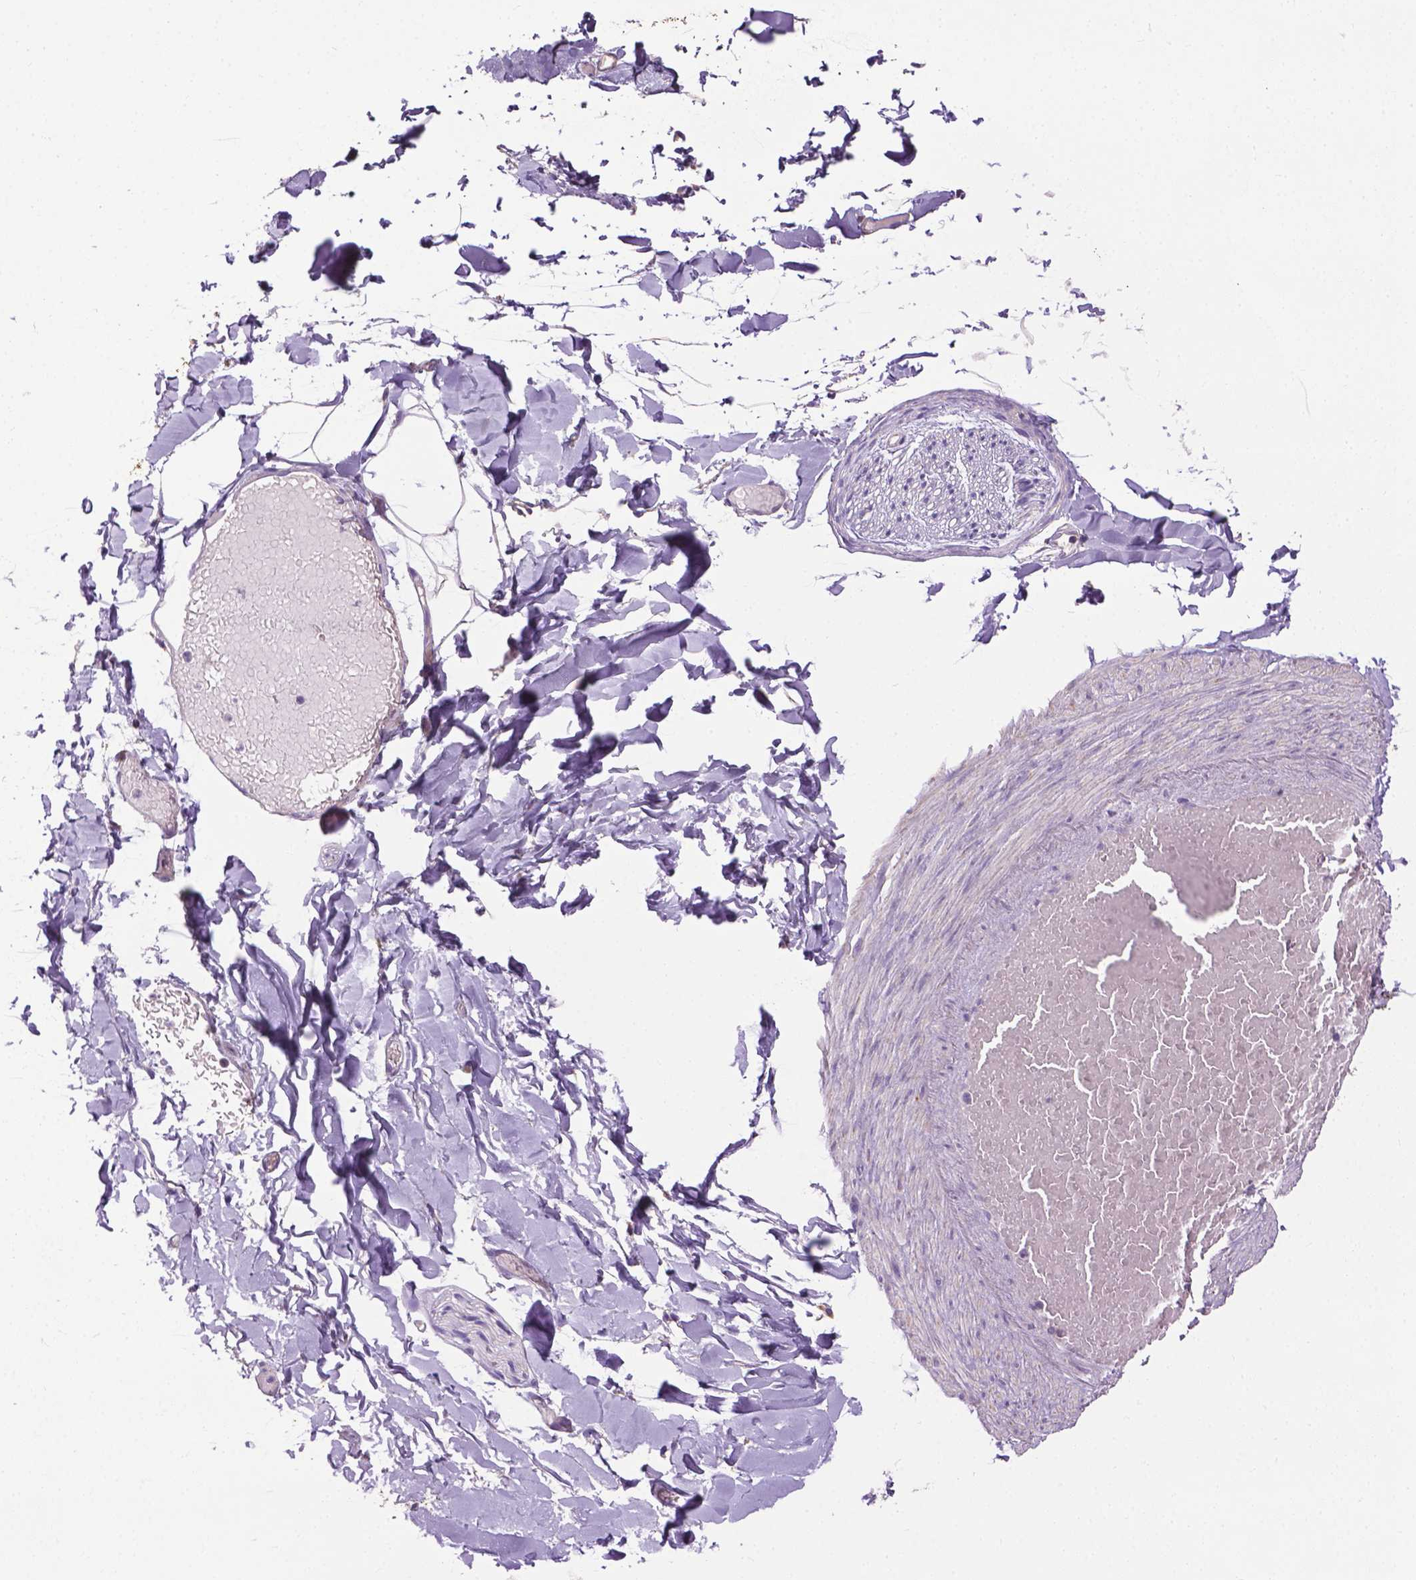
{"staining": {"intensity": "negative", "quantity": "none", "location": "none"}, "tissue": "adipose tissue", "cell_type": "Adipocytes", "image_type": "normal", "snomed": [{"axis": "morphology", "description": "Normal tissue, NOS"}, {"axis": "topography", "description": "Gallbladder"}, {"axis": "topography", "description": "Peripheral nerve tissue"}], "caption": "A photomicrograph of adipose tissue stained for a protein shows no brown staining in adipocytes.", "gene": "VDAC1", "patient": {"sex": "female", "age": 45}}